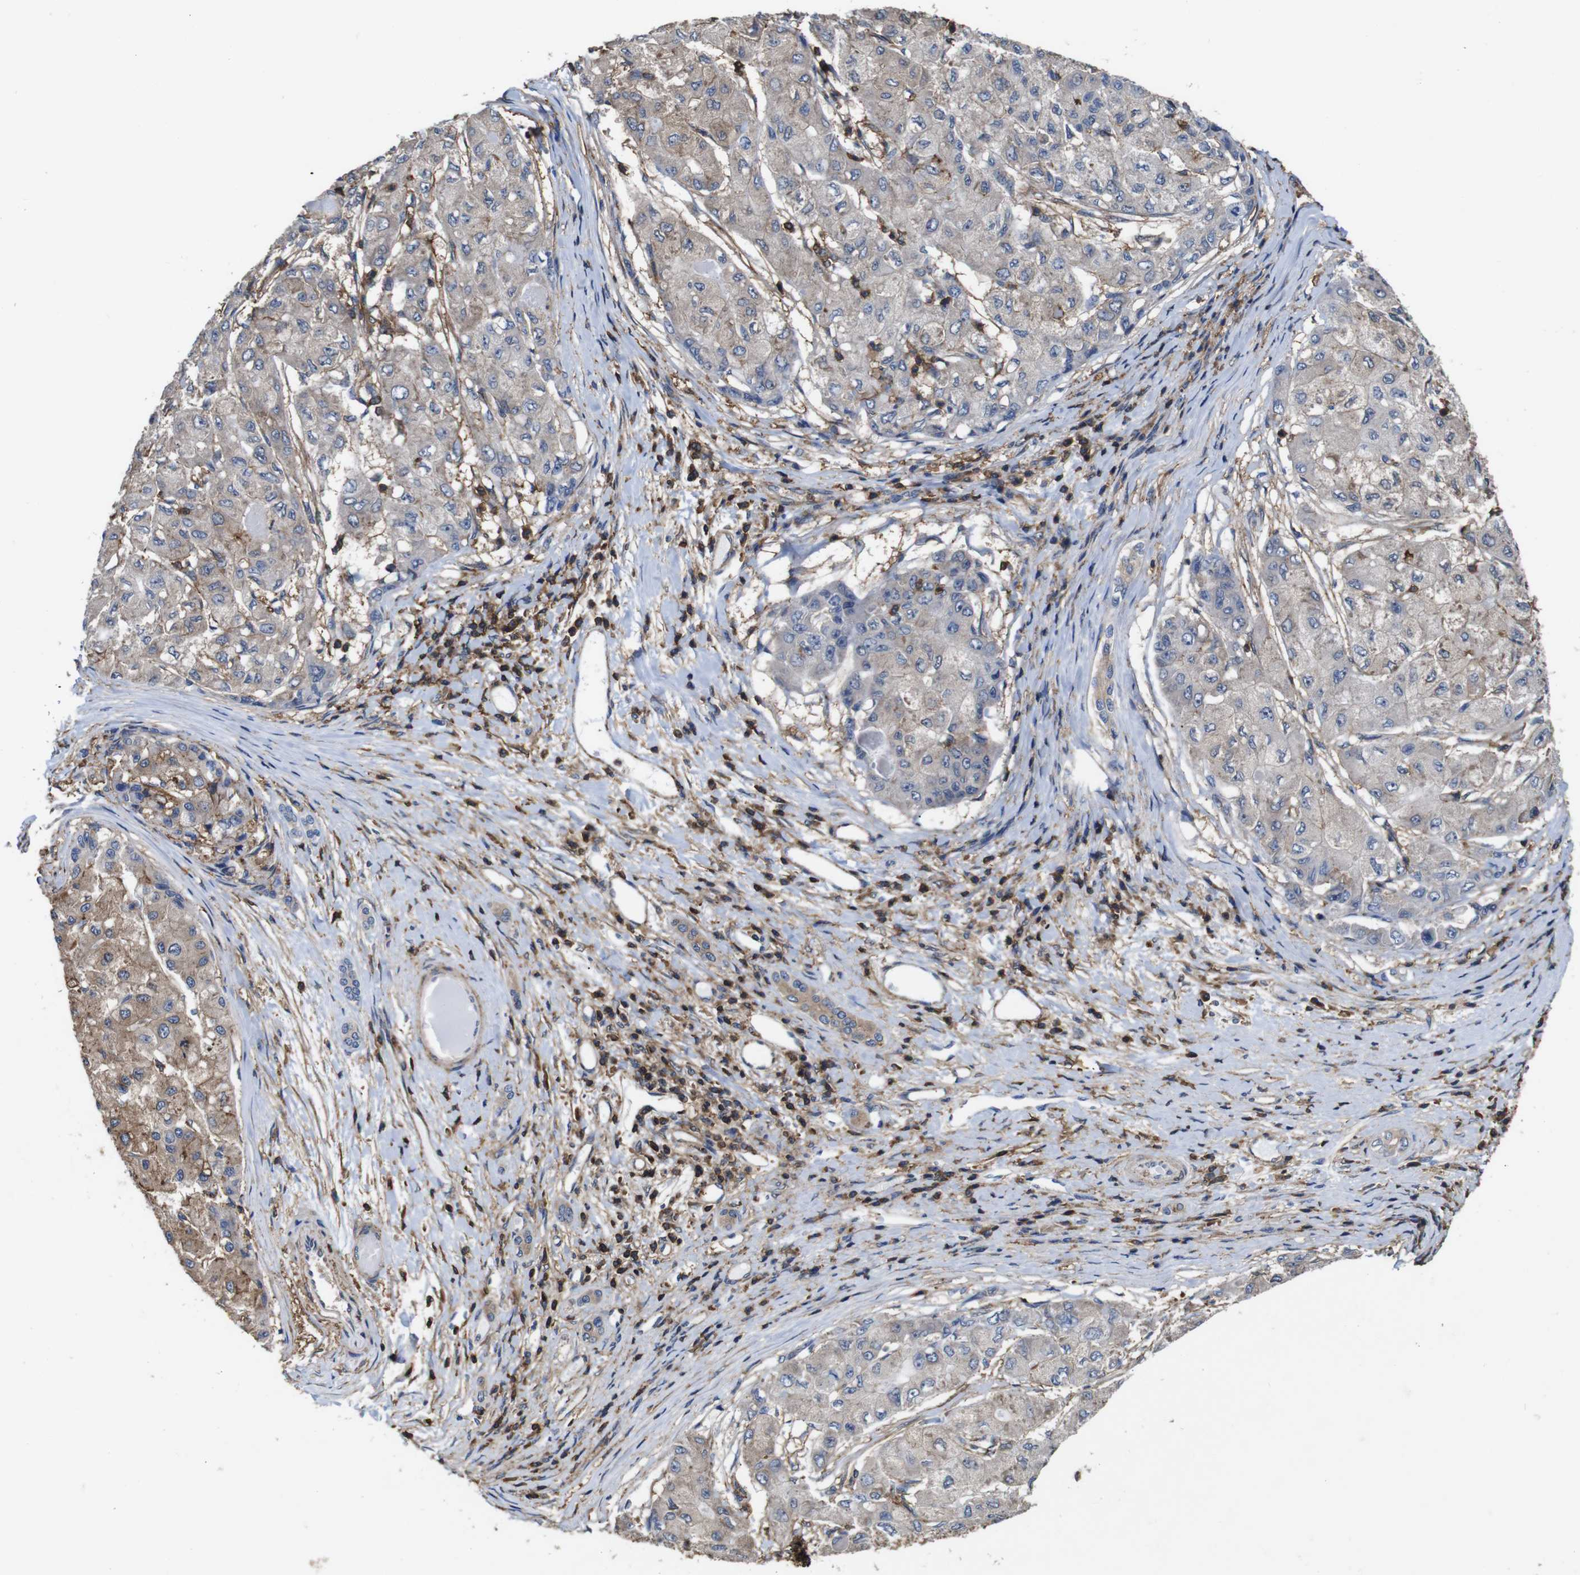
{"staining": {"intensity": "weak", "quantity": "<25%", "location": "cytoplasmic/membranous"}, "tissue": "liver cancer", "cell_type": "Tumor cells", "image_type": "cancer", "snomed": [{"axis": "morphology", "description": "Carcinoma, Hepatocellular, NOS"}, {"axis": "topography", "description": "Liver"}], "caption": "Photomicrograph shows no significant protein positivity in tumor cells of liver cancer.", "gene": "PI4KA", "patient": {"sex": "male", "age": 80}}